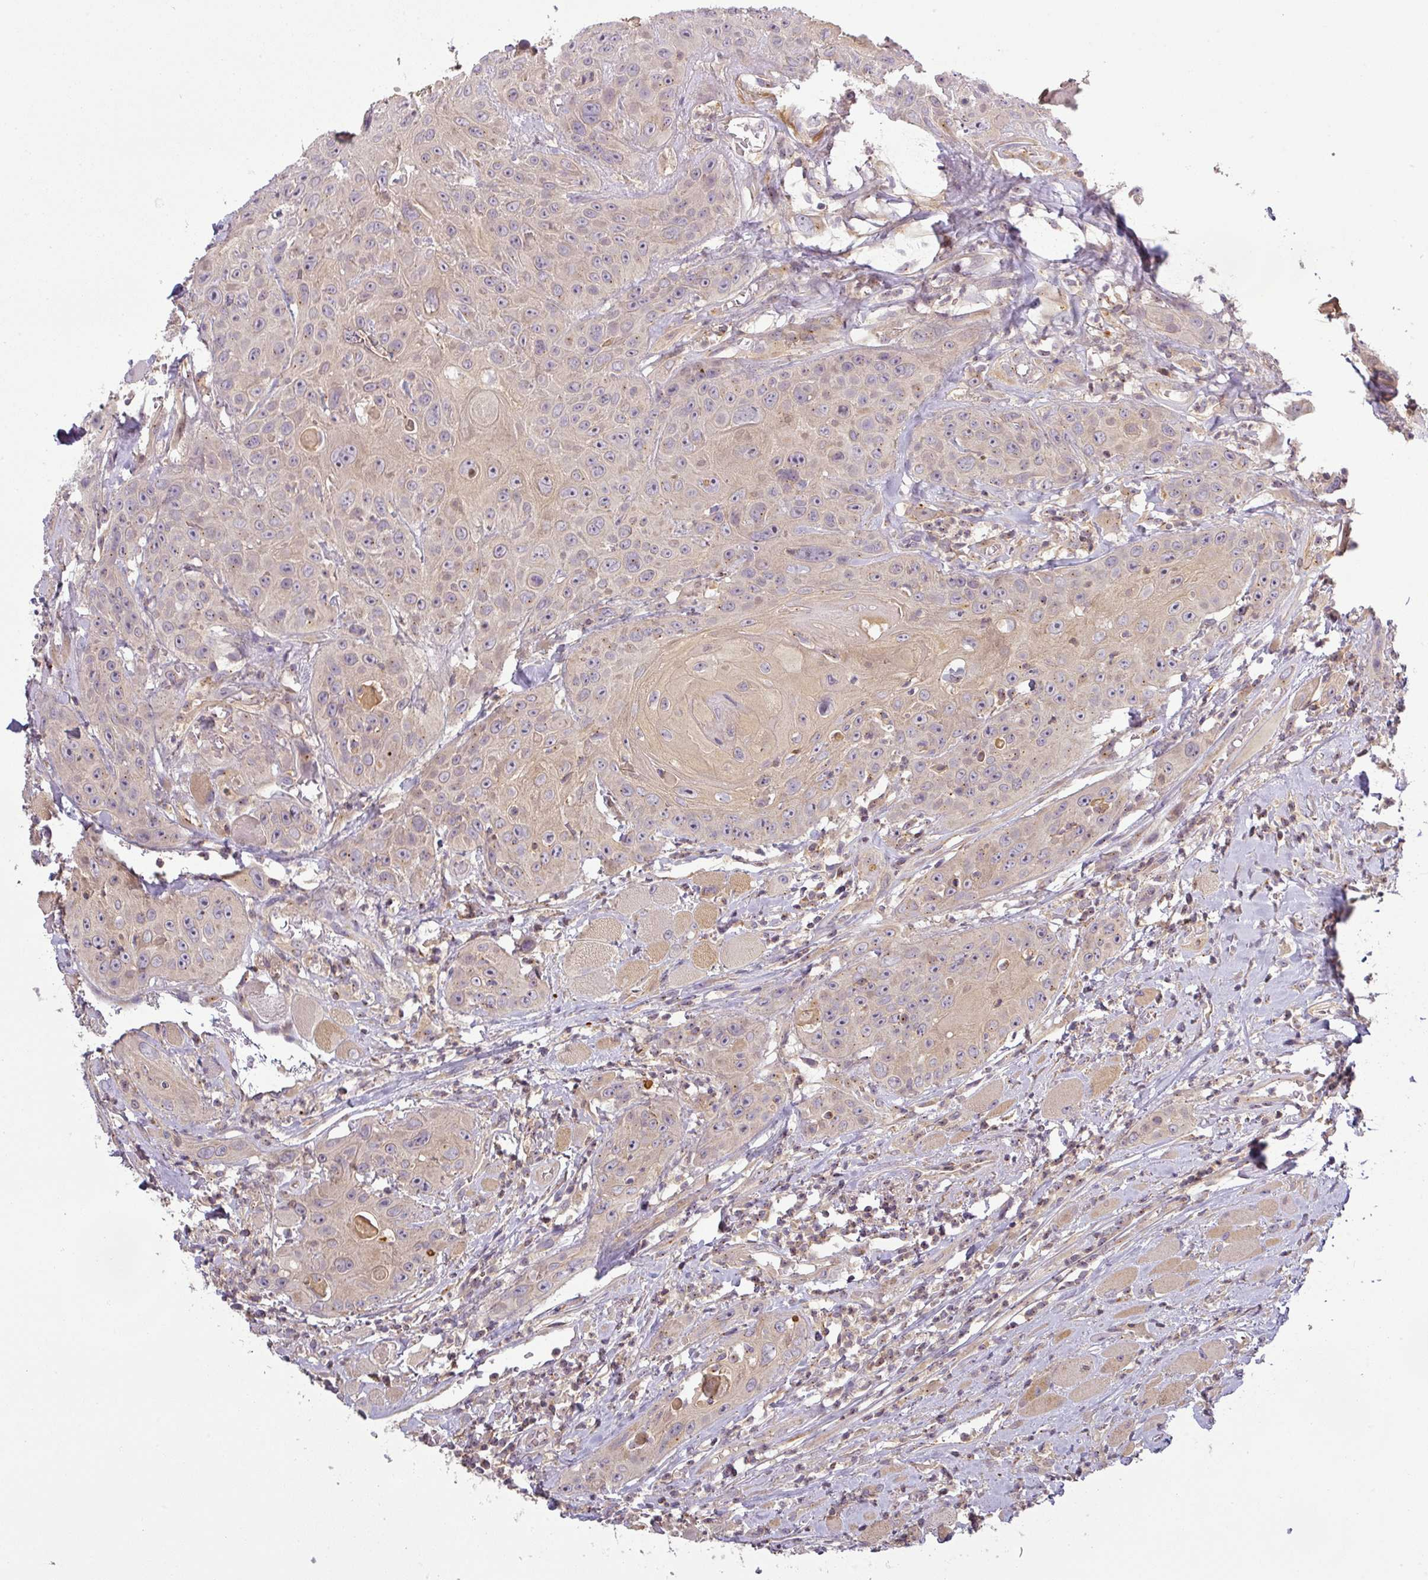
{"staining": {"intensity": "weak", "quantity": ">75%", "location": "cytoplasmic/membranous"}, "tissue": "head and neck cancer", "cell_type": "Tumor cells", "image_type": "cancer", "snomed": [{"axis": "morphology", "description": "Squamous cell carcinoma, NOS"}, {"axis": "topography", "description": "Head-Neck"}], "caption": "Immunohistochemical staining of head and neck cancer reveals weak cytoplasmic/membranous protein staining in approximately >75% of tumor cells.", "gene": "NIN", "patient": {"sex": "female", "age": 59}}